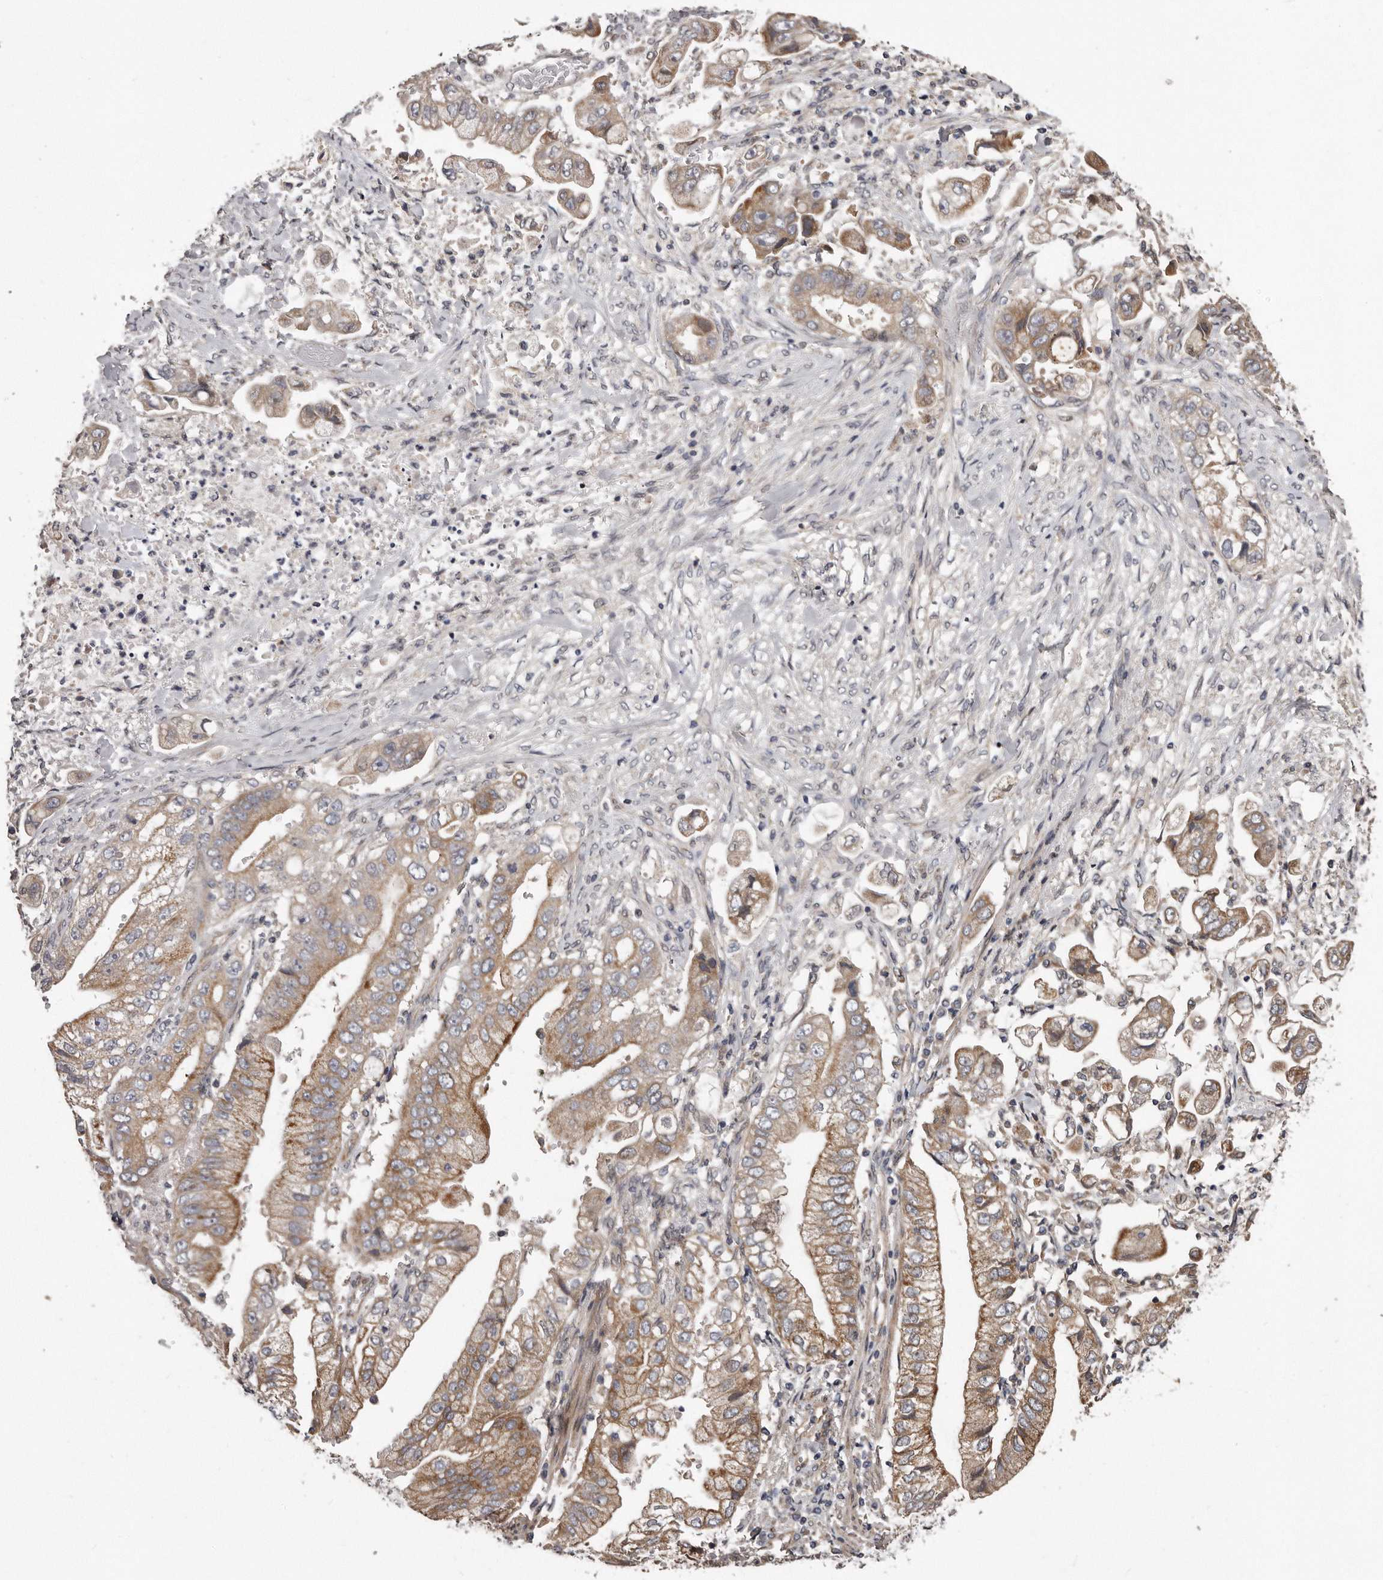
{"staining": {"intensity": "moderate", "quantity": ">75%", "location": "cytoplasmic/membranous"}, "tissue": "stomach cancer", "cell_type": "Tumor cells", "image_type": "cancer", "snomed": [{"axis": "morphology", "description": "Adenocarcinoma, NOS"}, {"axis": "topography", "description": "Stomach"}], "caption": "Immunohistochemistry (IHC) photomicrograph of neoplastic tissue: human stomach cancer stained using immunohistochemistry (IHC) shows medium levels of moderate protein expression localized specifically in the cytoplasmic/membranous of tumor cells, appearing as a cytoplasmic/membranous brown color.", "gene": "ARMCX1", "patient": {"sex": "male", "age": 62}}